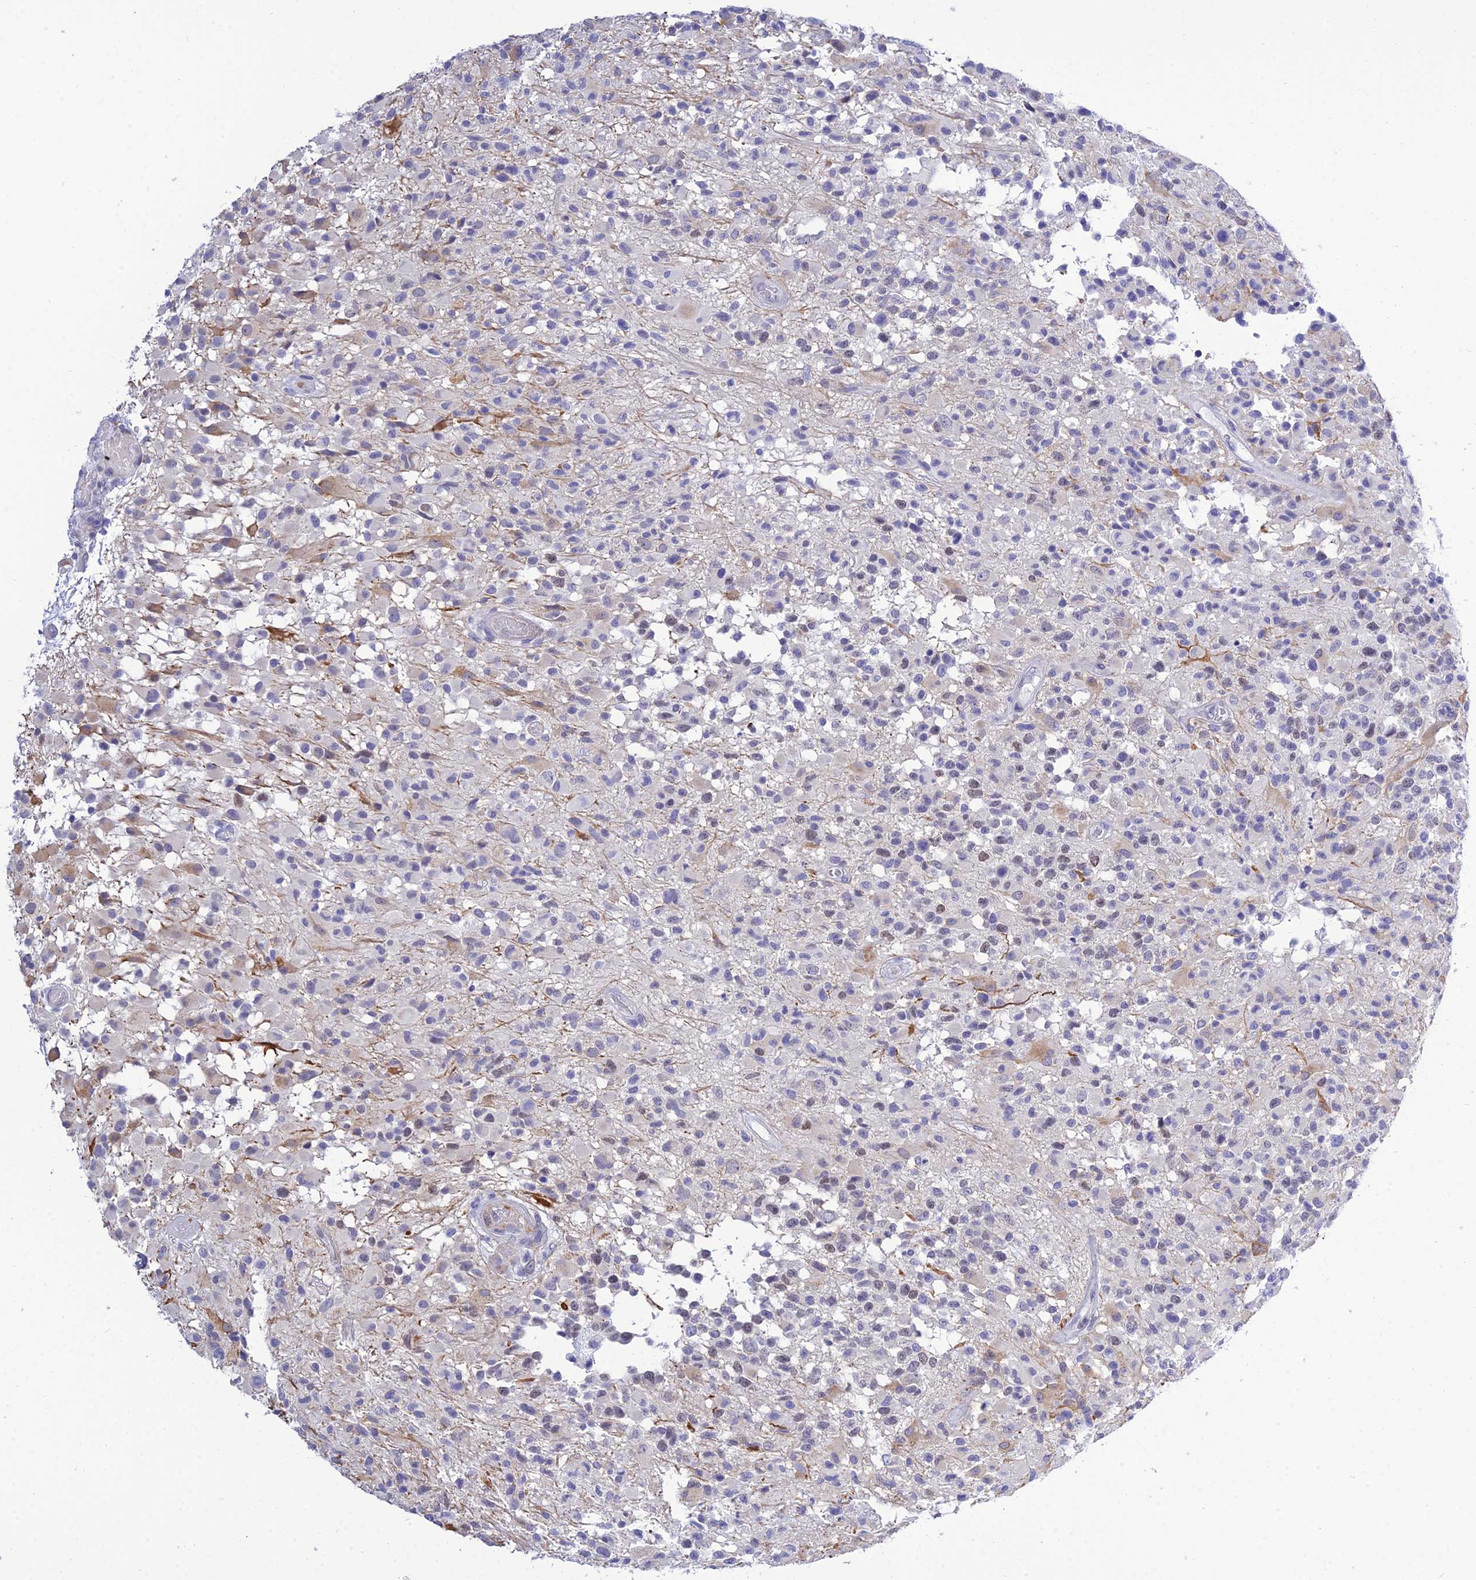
{"staining": {"intensity": "weak", "quantity": "<25%", "location": "nuclear"}, "tissue": "glioma", "cell_type": "Tumor cells", "image_type": "cancer", "snomed": [{"axis": "morphology", "description": "Glioma, malignant, High grade"}, {"axis": "morphology", "description": "Glioblastoma, NOS"}, {"axis": "topography", "description": "Brain"}], "caption": "The image reveals no significant expression in tumor cells of glioma. (Brightfield microscopy of DAB immunohistochemistry (IHC) at high magnification).", "gene": "DEFB107A", "patient": {"sex": "male", "age": 60}}